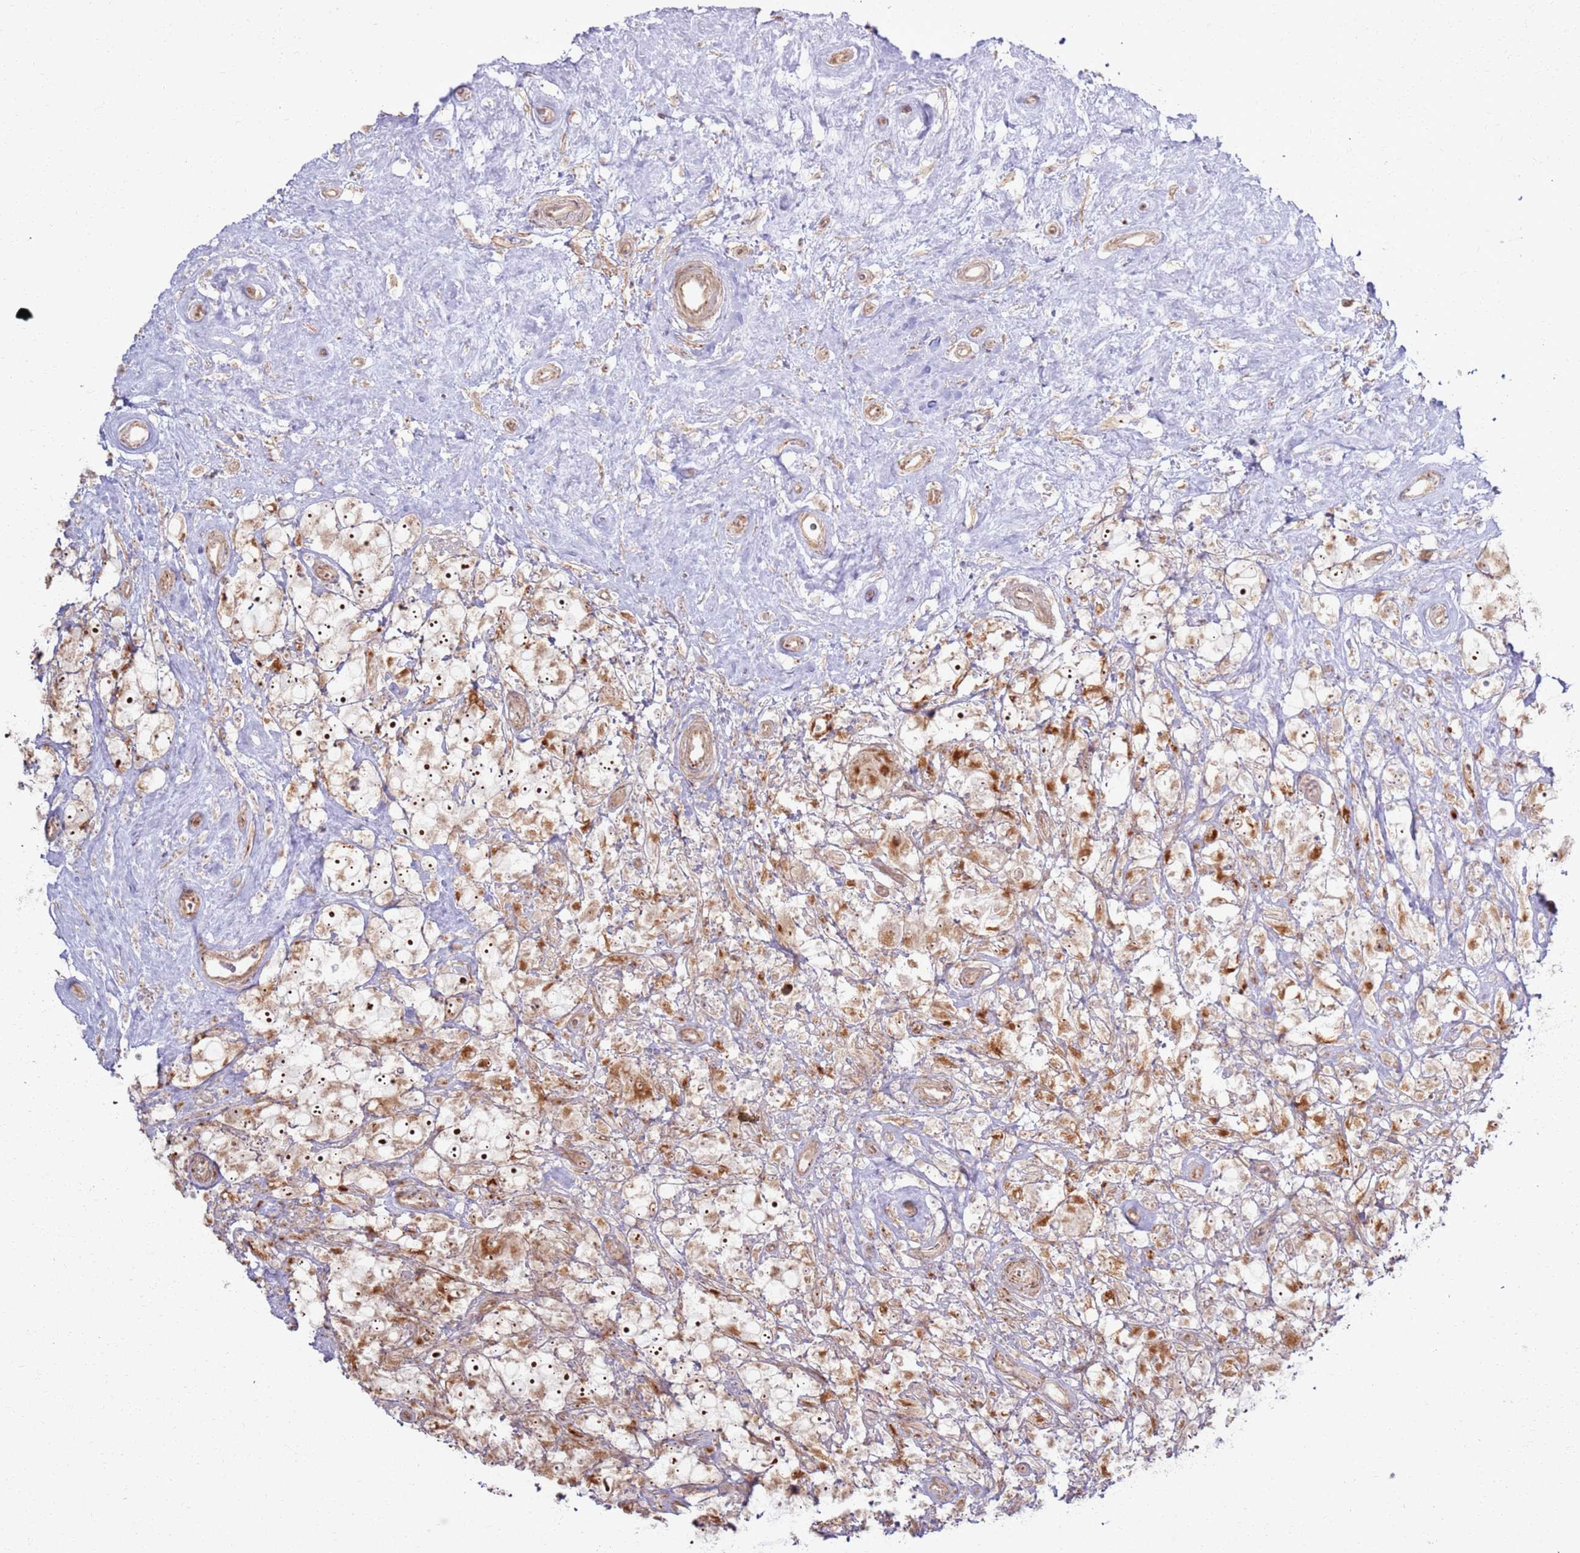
{"staining": {"intensity": "moderate", "quantity": ">75%", "location": "cytoplasmic/membranous,nuclear"}, "tissue": "testis cancer", "cell_type": "Tumor cells", "image_type": "cancer", "snomed": [{"axis": "morphology", "description": "Seminoma, NOS"}, {"axis": "topography", "description": "Testis"}], "caption": "Protein expression analysis of human testis seminoma reveals moderate cytoplasmic/membranous and nuclear positivity in about >75% of tumor cells. (DAB (3,3'-diaminobenzidine) = brown stain, brightfield microscopy at high magnification).", "gene": "CNPY1", "patient": {"sex": "male", "age": 49}}